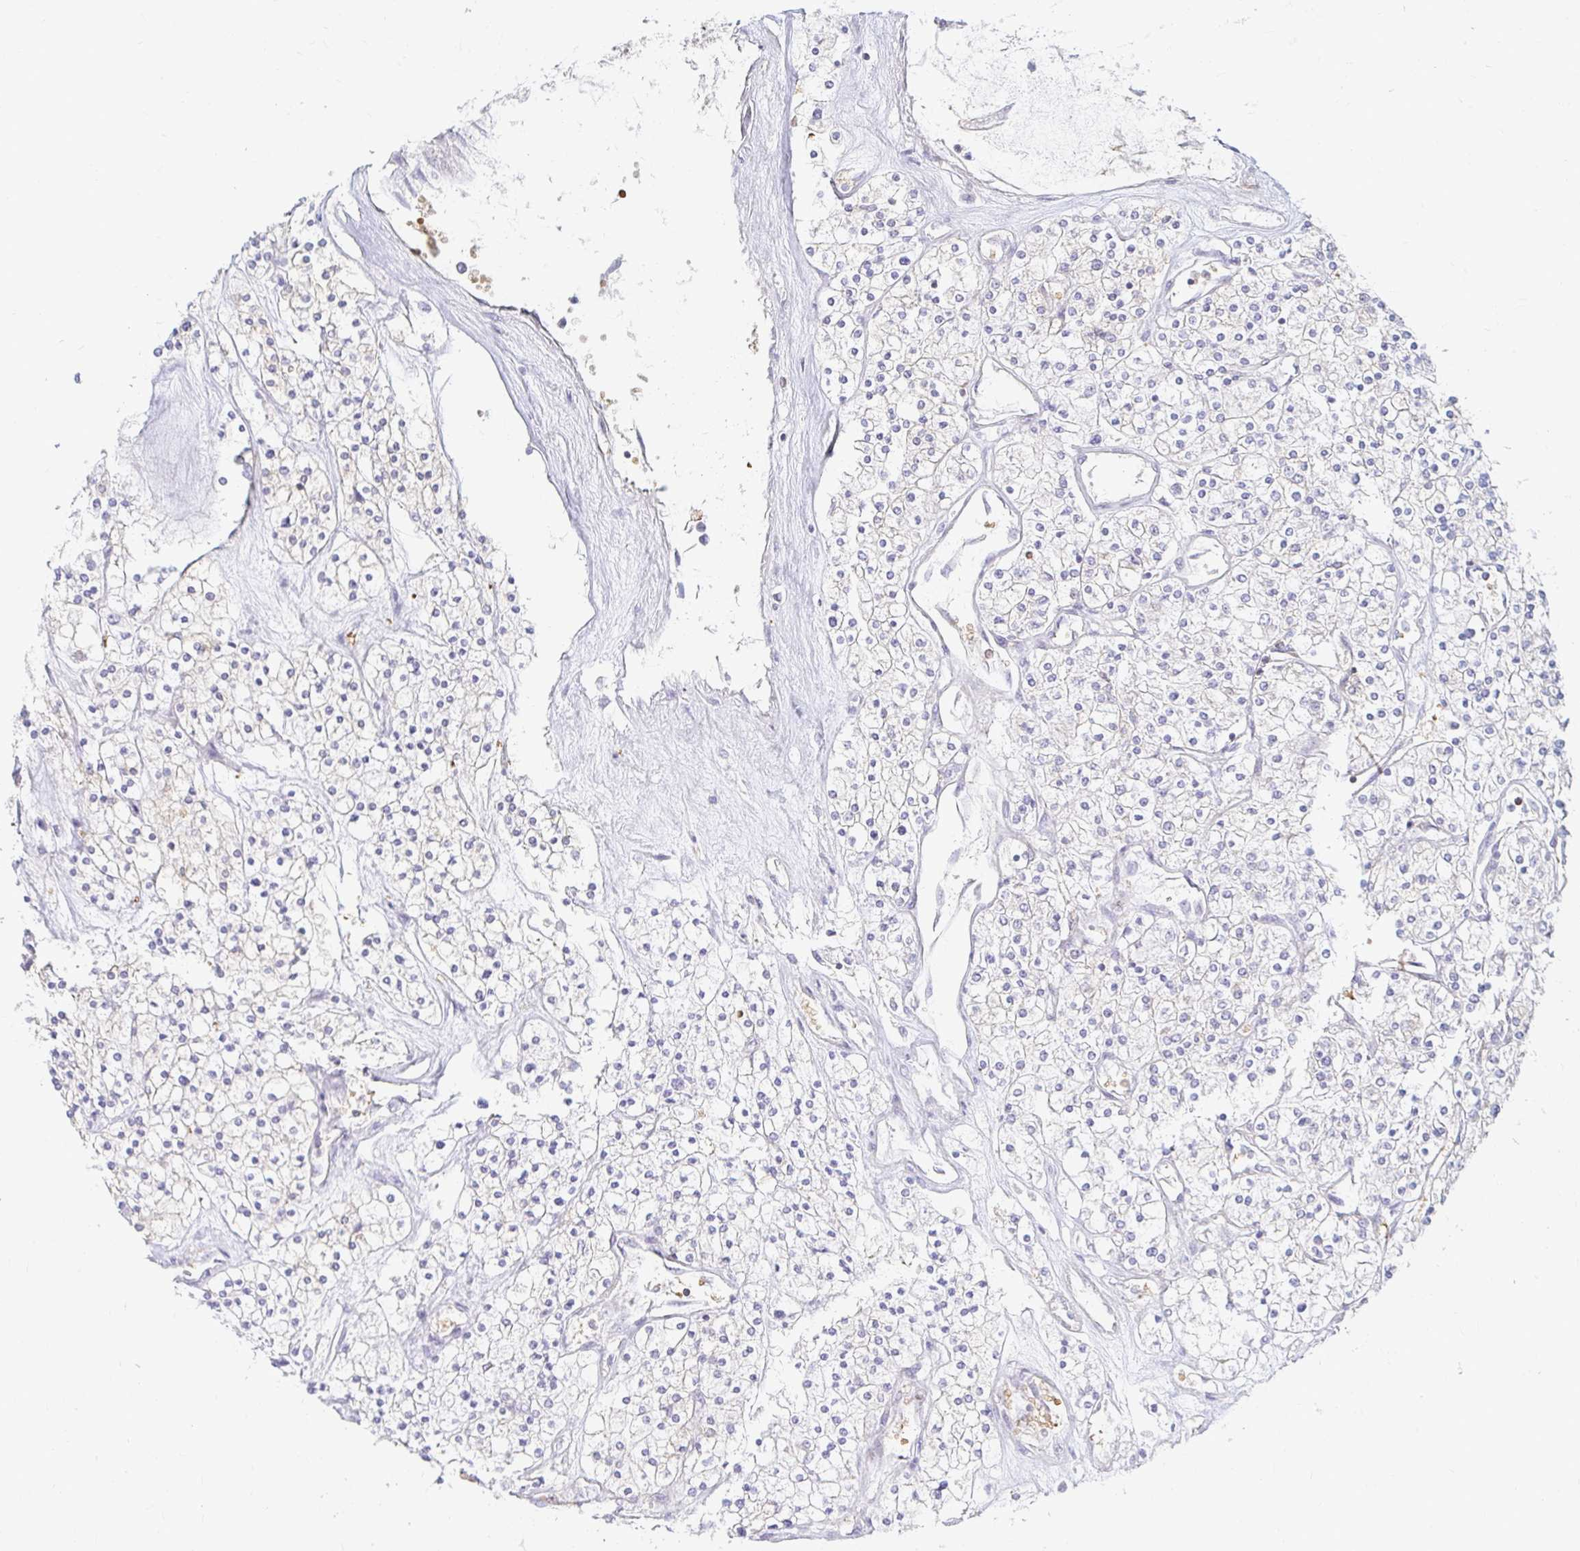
{"staining": {"intensity": "negative", "quantity": "none", "location": "none"}, "tissue": "renal cancer", "cell_type": "Tumor cells", "image_type": "cancer", "snomed": [{"axis": "morphology", "description": "Adenocarcinoma, NOS"}, {"axis": "topography", "description": "Kidney"}], "caption": "An image of renal adenocarcinoma stained for a protein displays no brown staining in tumor cells. (Stains: DAB immunohistochemistry with hematoxylin counter stain, Microscopy: brightfield microscopy at high magnification).", "gene": "CAST", "patient": {"sex": "male", "age": 80}}